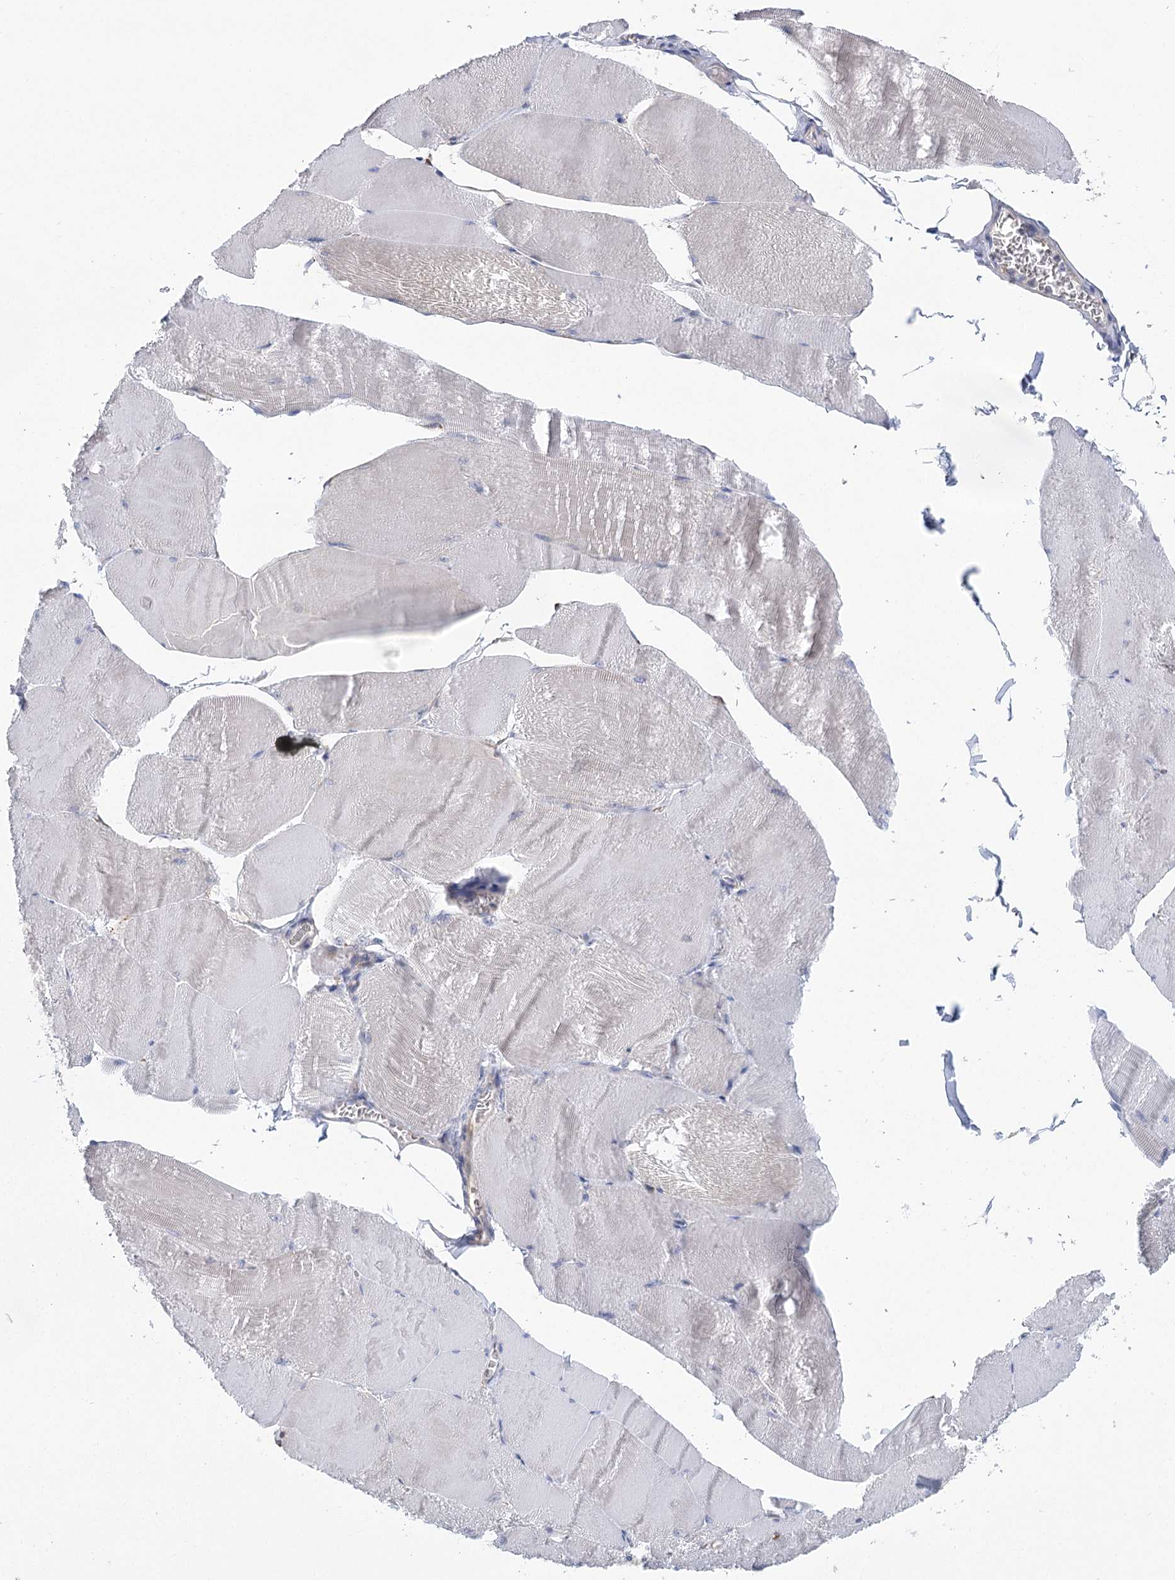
{"staining": {"intensity": "negative", "quantity": "none", "location": "none"}, "tissue": "skeletal muscle", "cell_type": "Myocytes", "image_type": "normal", "snomed": [{"axis": "morphology", "description": "Normal tissue, NOS"}, {"axis": "morphology", "description": "Basal cell carcinoma"}, {"axis": "topography", "description": "Skeletal muscle"}], "caption": "DAB (3,3'-diaminobenzidine) immunohistochemical staining of unremarkable human skeletal muscle reveals no significant positivity in myocytes.", "gene": "METTL24", "patient": {"sex": "female", "age": 64}}